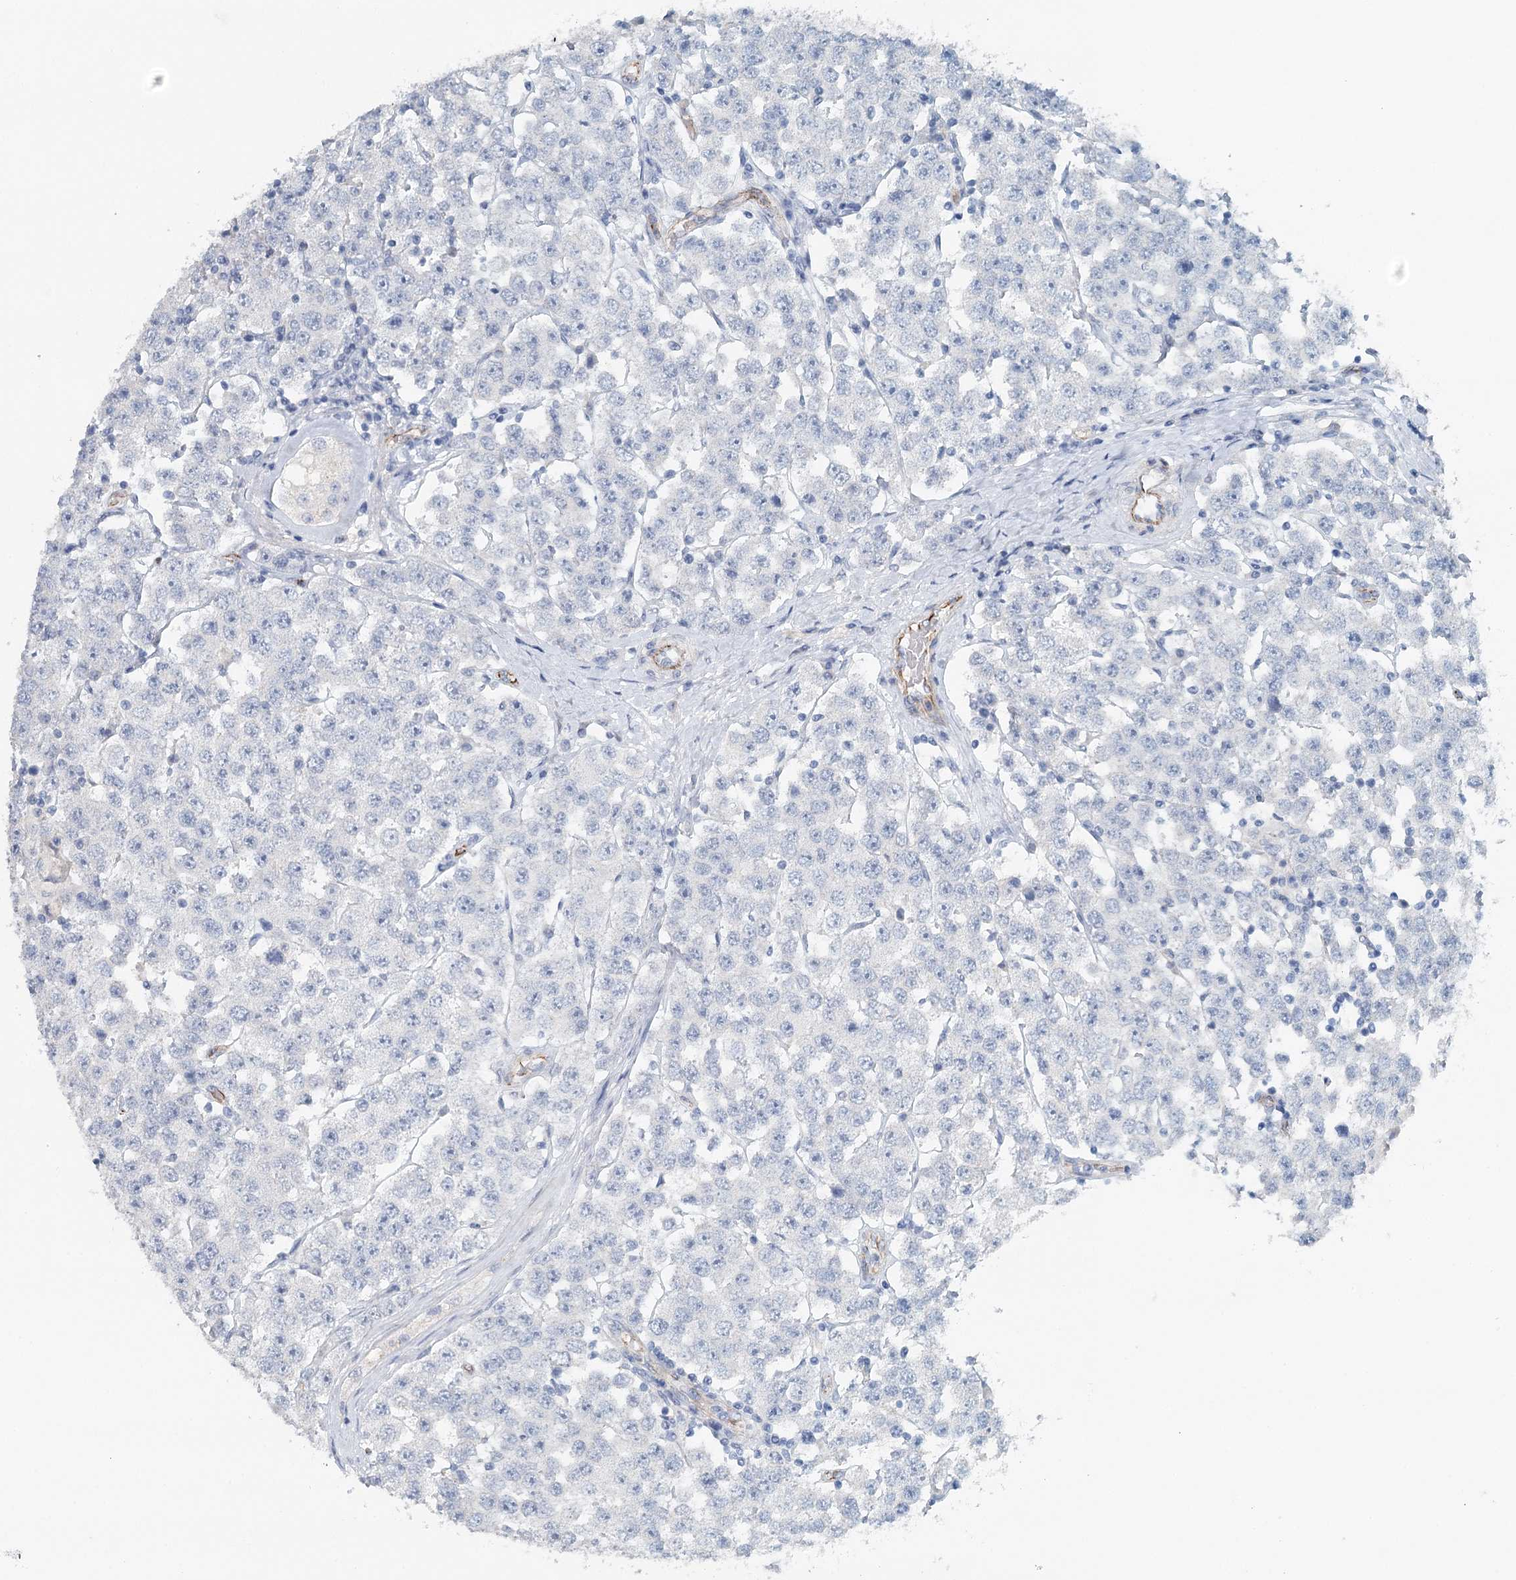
{"staining": {"intensity": "negative", "quantity": "none", "location": "none"}, "tissue": "testis cancer", "cell_type": "Tumor cells", "image_type": "cancer", "snomed": [{"axis": "morphology", "description": "Seminoma, NOS"}, {"axis": "topography", "description": "Testis"}], "caption": "High power microscopy image of an immunohistochemistry micrograph of testis cancer, revealing no significant expression in tumor cells.", "gene": "SYNPO", "patient": {"sex": "male", "age": 28}}